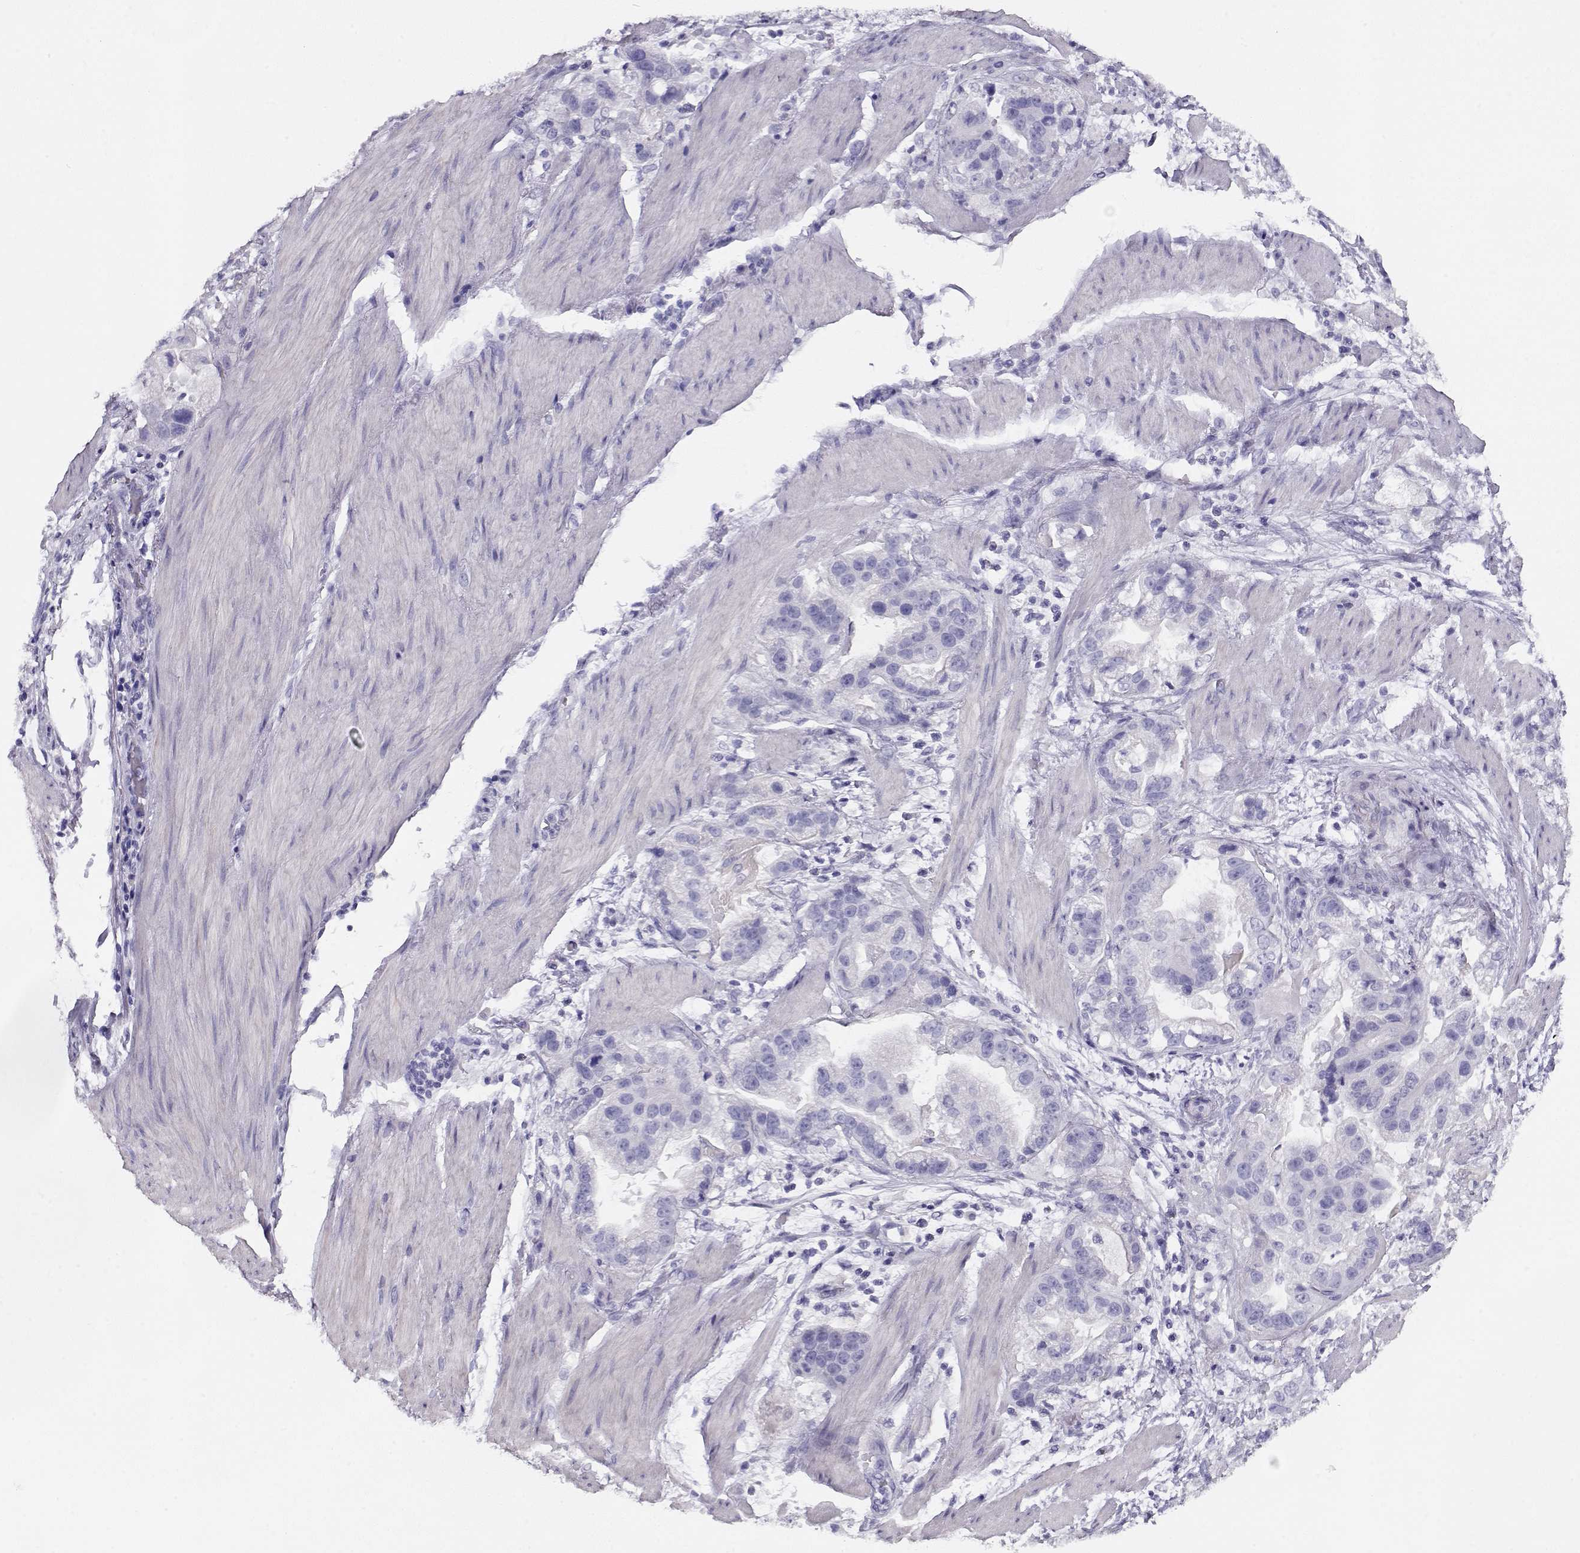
{"staining": {"intensity": "negative", "quantity": "none", "location": "none"}, "tissue": "stomach cancer", "cell_type": "Tumor cells", "image_type": "cancer", "snomed": [{"axis": "morphology", "description": "Adenocarcinoma, NOS"}, {"axis": "topography", "description": "Stomach"}], "caption": "There is no significant positivity in tumor cells of stomach cancer (adenocarcinoma).", "gene": "ACTN2", "patient": {"sex": "male", "age": 59}}